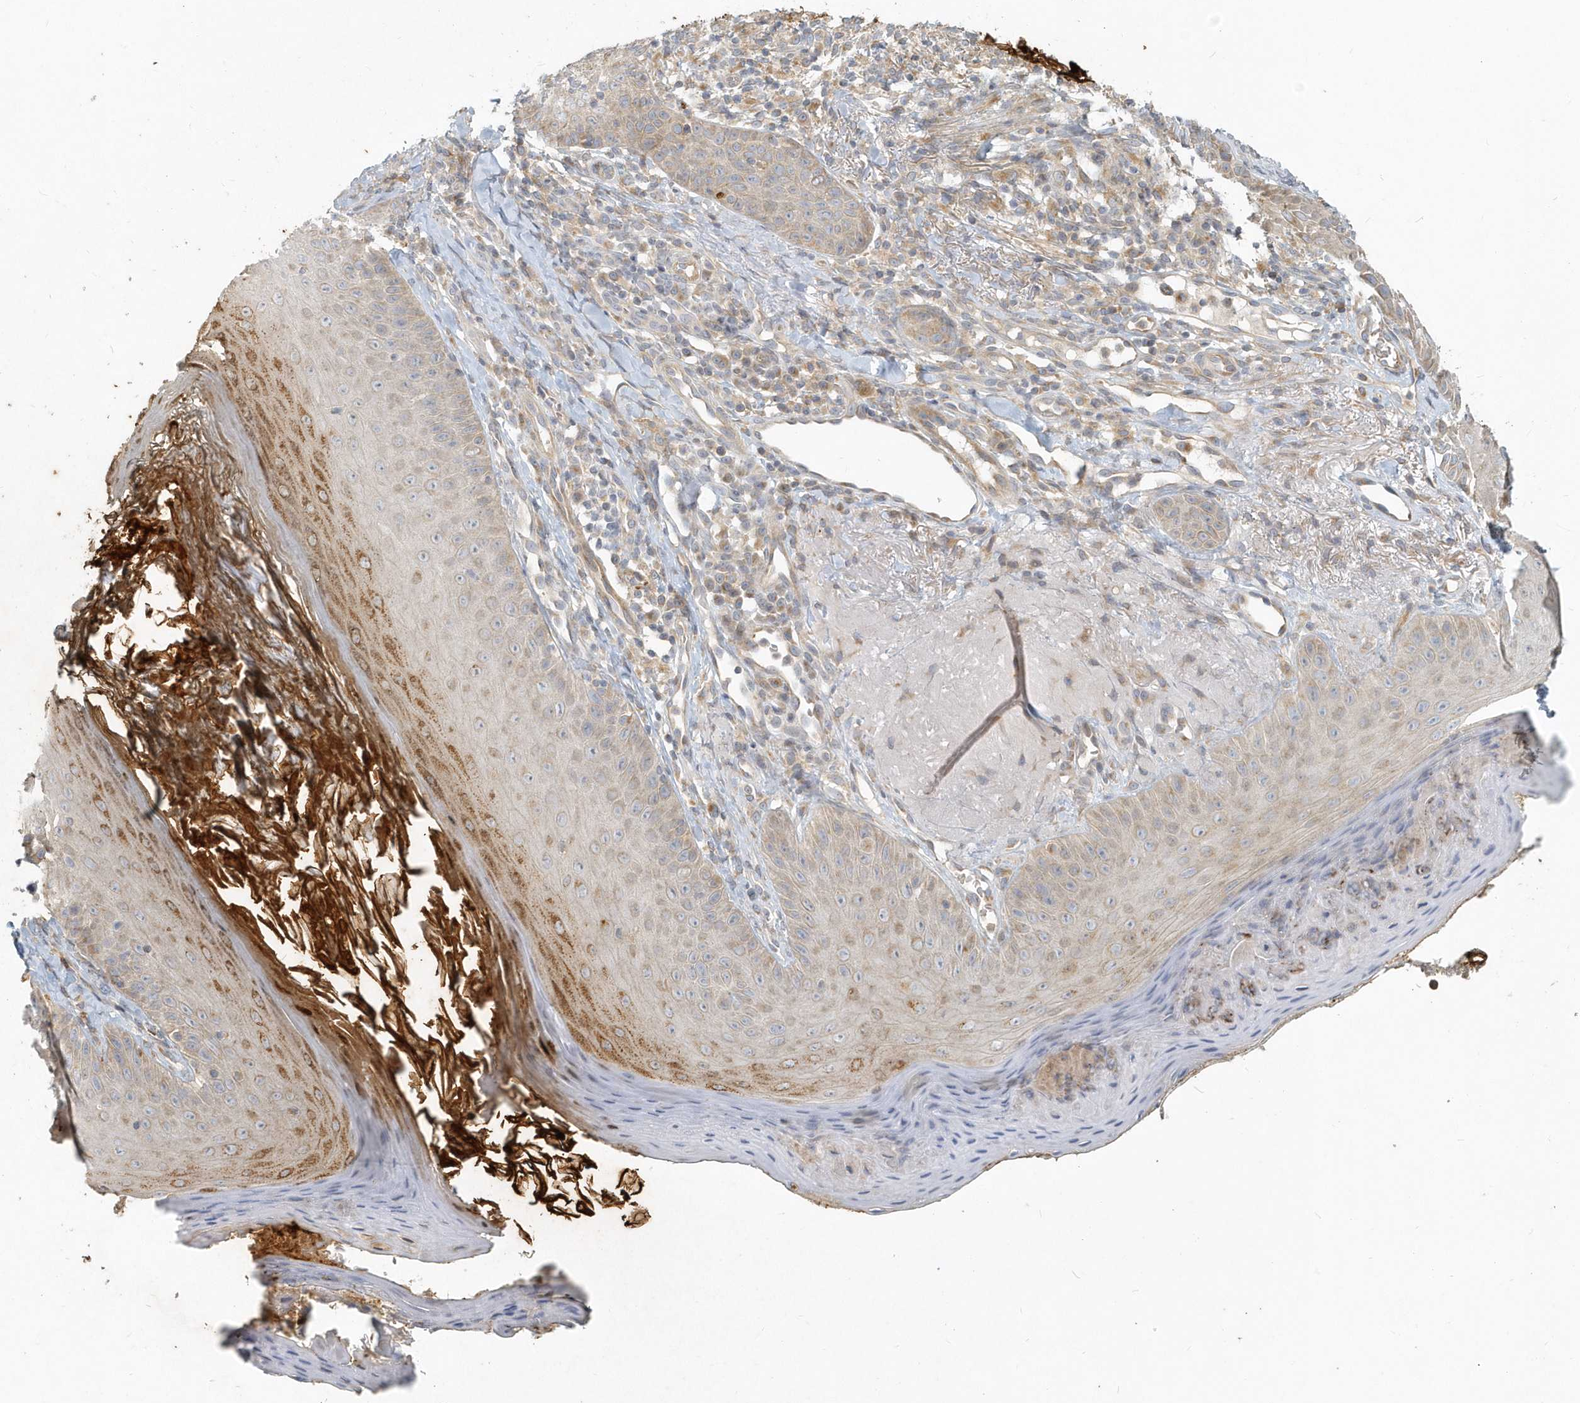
{"staining": {"intensity": "weak", "quantity": ">75%", "location": "cytoplasmic/membranous"}, "tissue": "skin", "cell_type": "Fibroblasts", "image_type": "normal", "snomed": [{"axis": "morphology", "description": "Normal tissue, NOS"}, {"axis": "topography", "description": "Skin"}], "caption": "Immunohistochemical staining of normal human skin reveals >75% levels of weak cytoplasmic/membranous protein positivity in about >75% of fibroblasts. Nuclei are stained in blue.", "gene": "NAPB", "patient": {"sex": "male", "age": 57}}